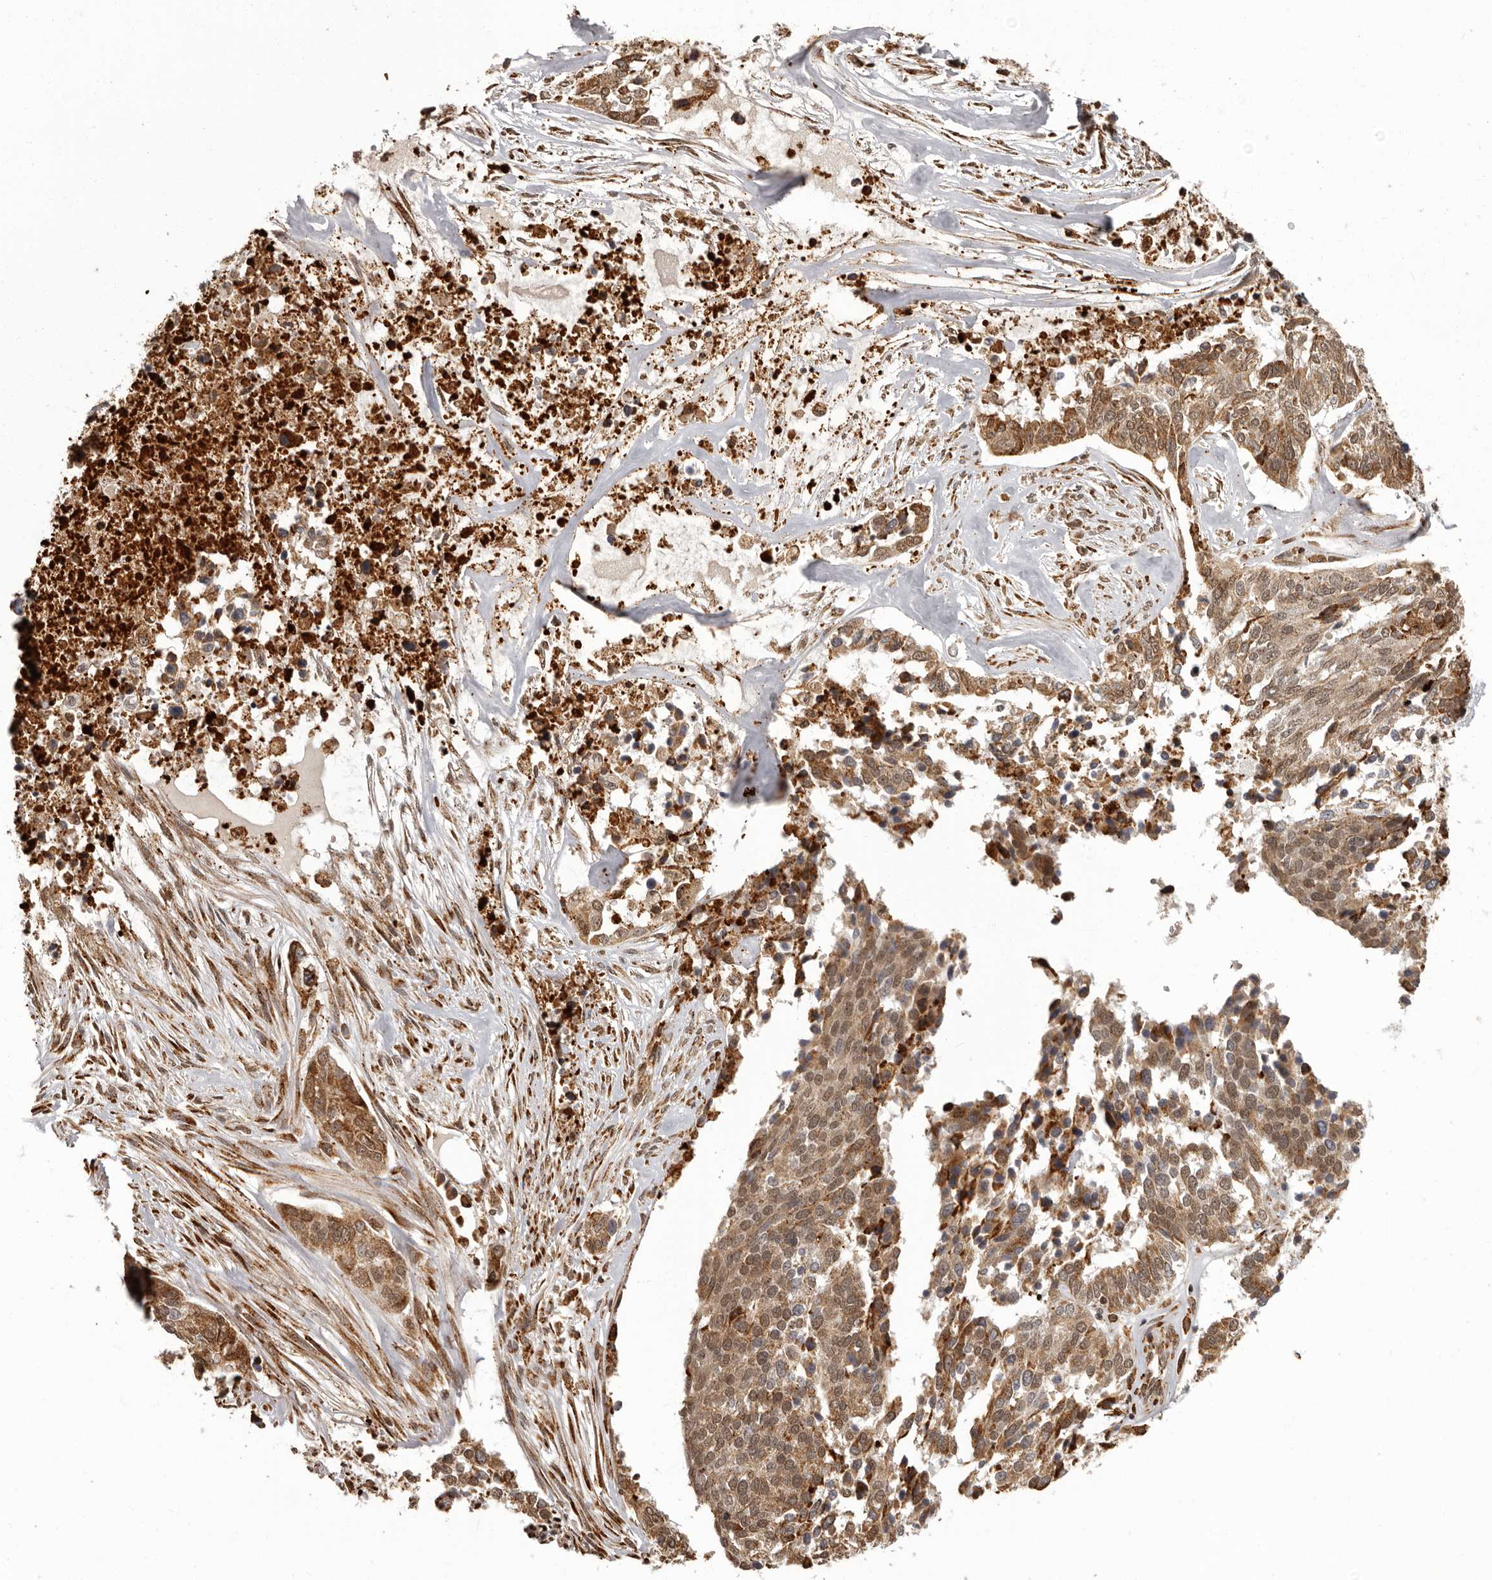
{"staining": {"intensity": "moderate", "quantity": ">75%", "location": "cytoplasmic/membranous,nuclear"}, "tissue": "ovarian cancer", "cell_type": "Tumor cells", "image_type": "cancer", "snomed": [{"axis": "morphology", "description": "Cystadenocarcinoma, serous, NOS"}, {"axis": "topography", "description": "Ovary"}], "caption": "Serous cystadenocarcinoma (ovarian) stained with a brown dye exhibits moderate cytoplasmic/membranous and nuclear positive expression in about >75% of tumor cells.", "gene": "IL32", "patient": {"sex": "female", "age": 44}}